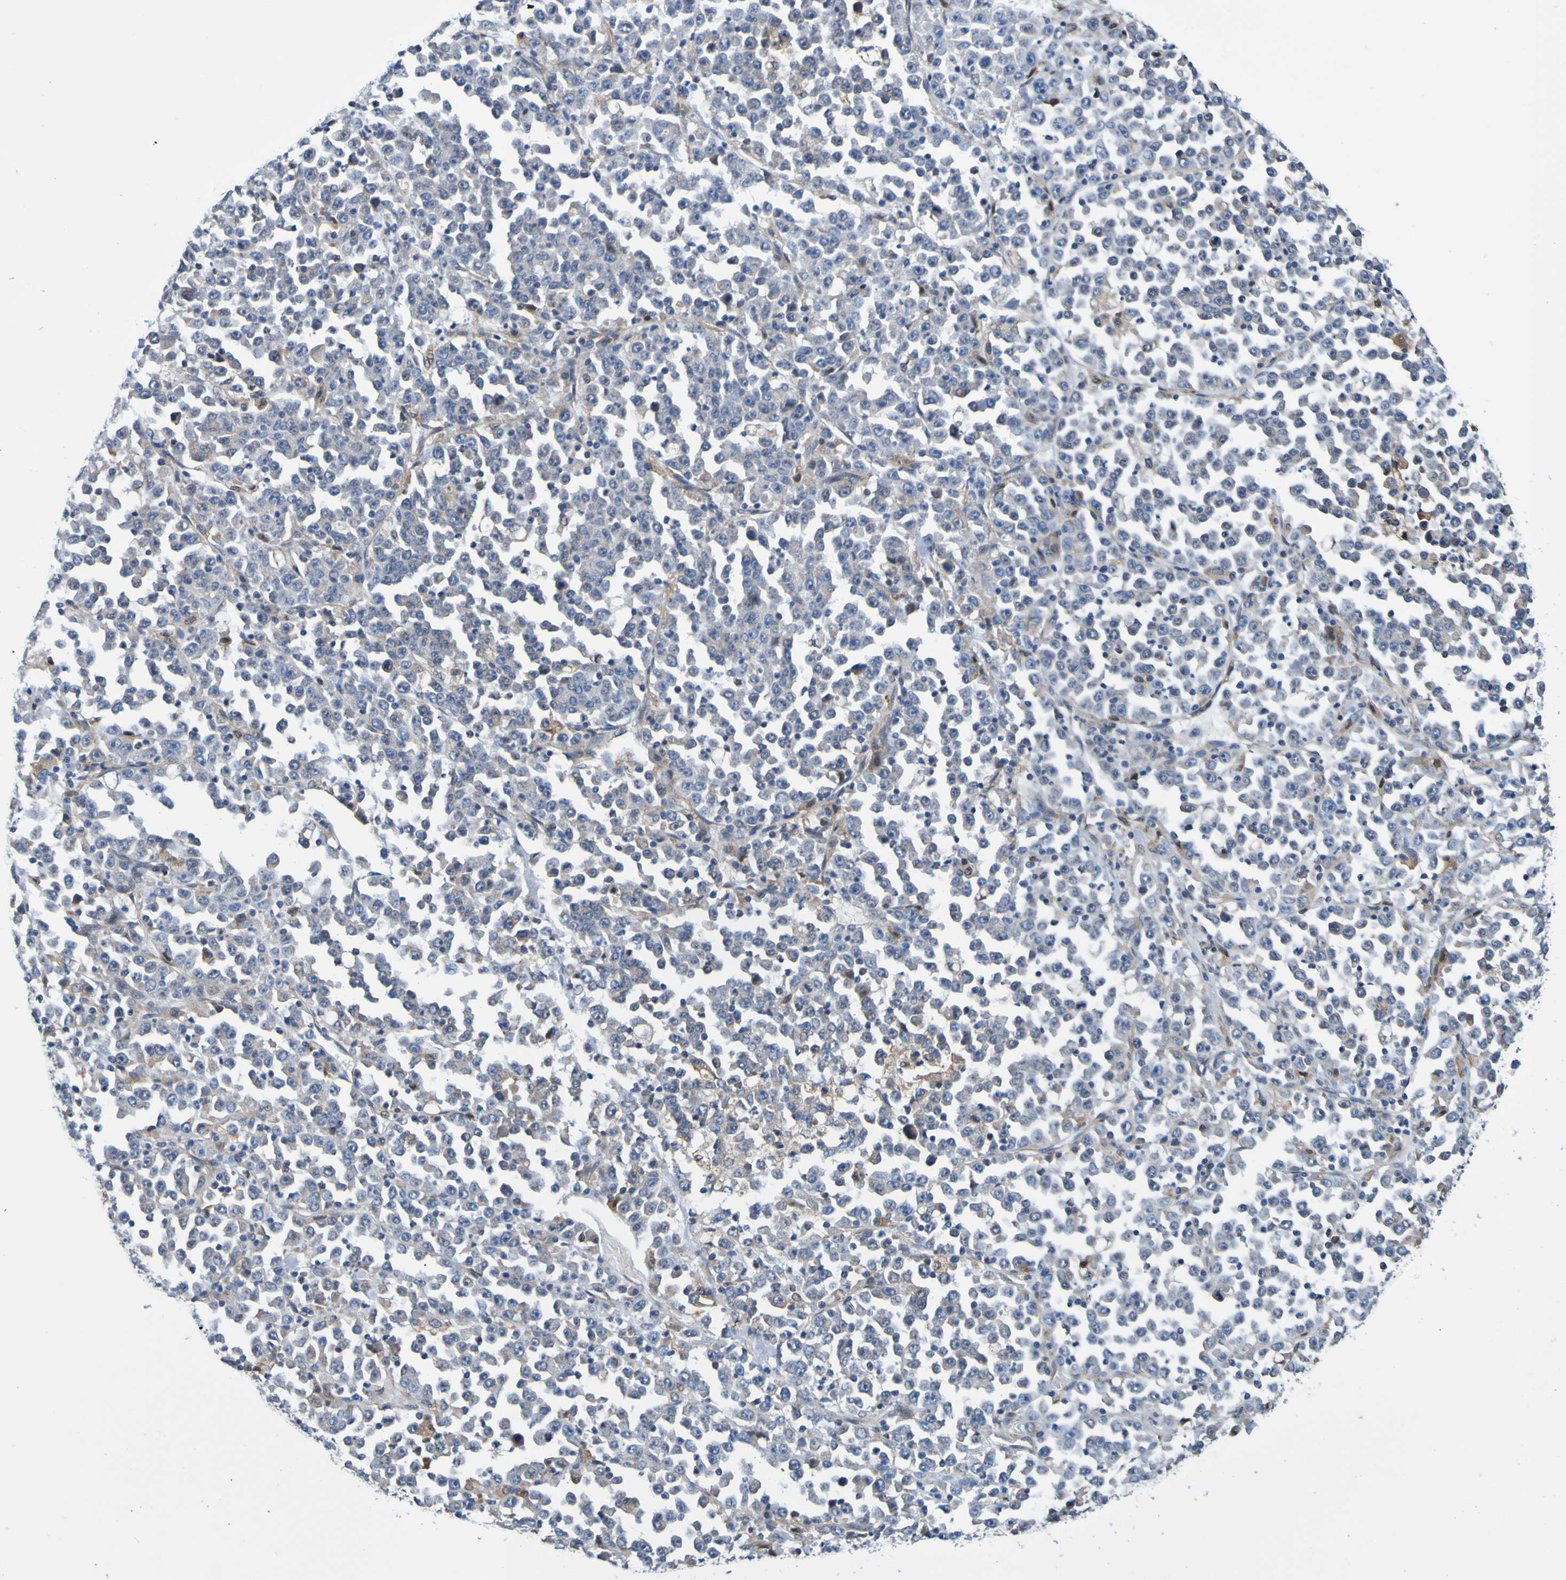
{"staining": {"intensity": "weak", "quantity": ">75%", "location": "cytoplasmic/membranous"}, "tissue": "stomach cancer", "cell_type": "Tumor cells", "image_type": "cancer", "snomed": [{"axis": "morphology", "description": "Normal tissue, NOS"}, {"axis": "morphology", "description": "Adenocarcinoma, NOS"}, {"axis": "topography", "description": "Stomach, upper"}, {"axis": "topography", "description": "Stomach"}], "caption": "Brown immunohistochemical staining in stomach cancer reveals weak cytoplasmic/membranous expression in approximately >75% of tumor cells.", "gene": "METAP2", "patient": {"sex": "male", "age": 59}}